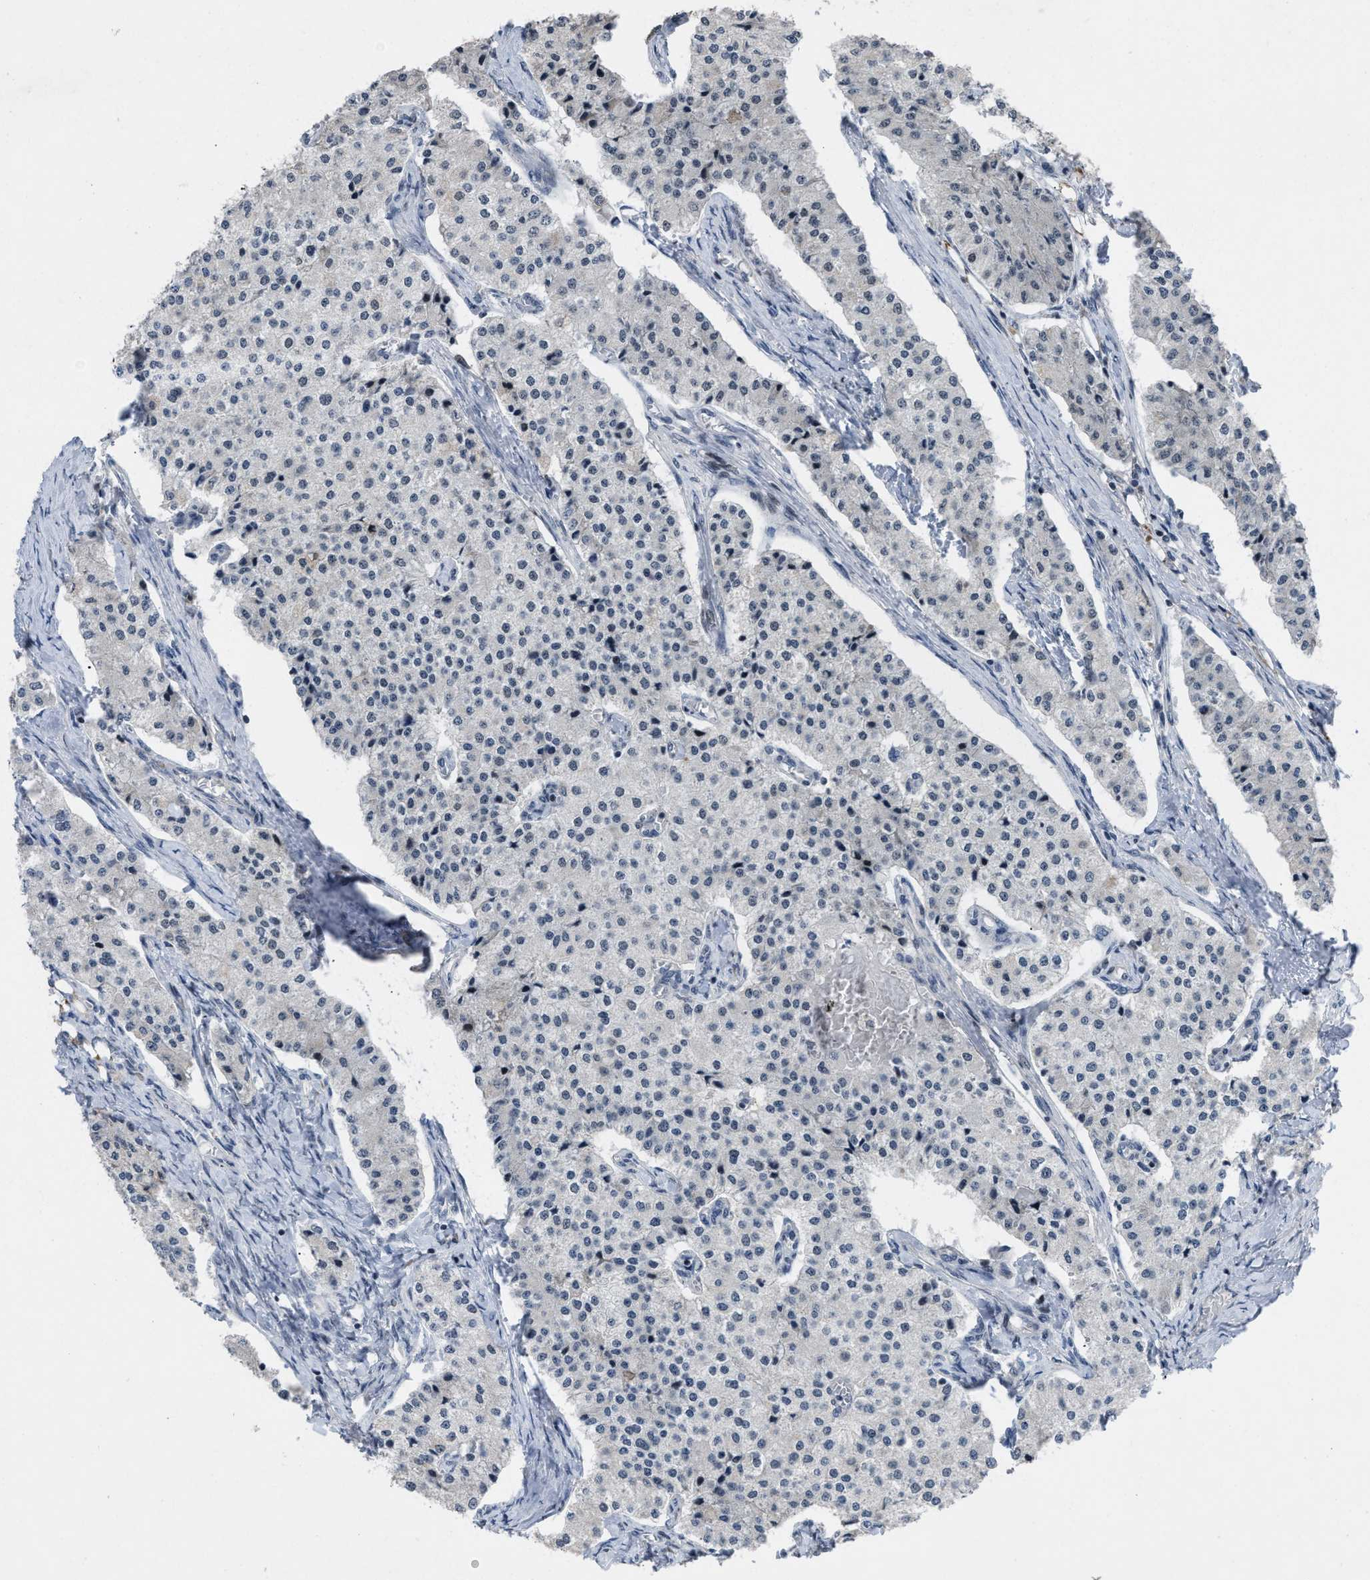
{"staining": {"intensity": "negative", "quantity": "none", "location": "none"}, "tissue": "carcinoid", "cell_type": "Tumor cells", "image_type": "cancer", "snomed": [{"axis": "morphology", "description": "Carcinoid, malignant, NOS"}, {"axis": "topography", "description": "Colon"}], "caption": "This is an immunohistochemistry (IHC) photomicrograph of malignant carcinoid. There is no positivity in tumor cells.", "gene": "SETDB1", "patient": {"sex": "female", "age": 52}}